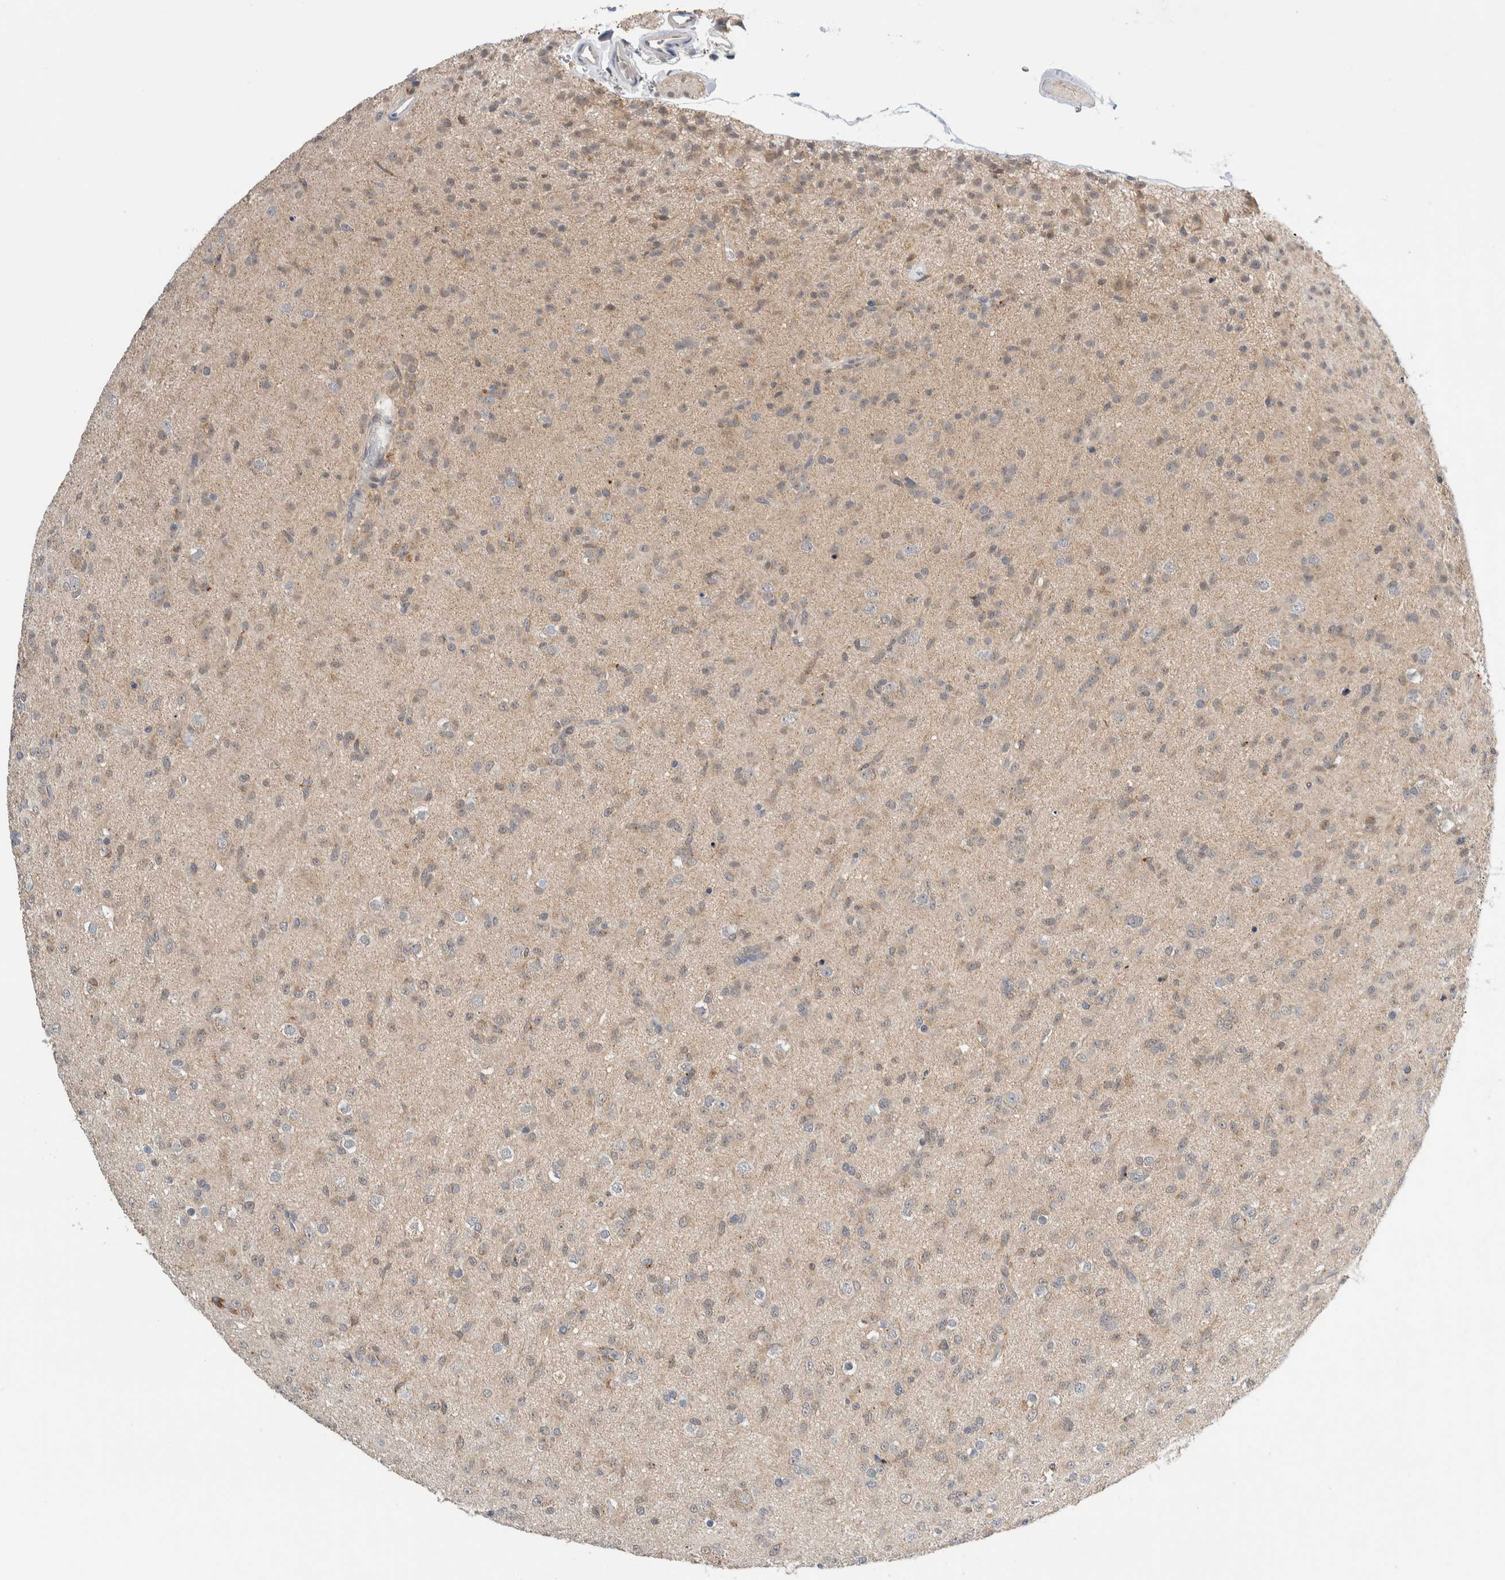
{"staining": {"intensity": "weak", "quantity": "<25%", "location": "cytoplasmic/membranous"}, "tissue": "glioma", "cell_type": "Tumor cells", "image_type": "cancer", "snomed": [{"axis": "morphology", "description": "Glioma, malignant, Low grade"}, {"axis": "topography", "description": "Brain"}], "caption": "Tumor cells are negative for protein expression in human glioma. (DAB immunohistochemistry (IHC) visualized using brightfield microscopy, high magnification).", "gene": "SHPK", "patient": {"sex": "male", "age": 65}}